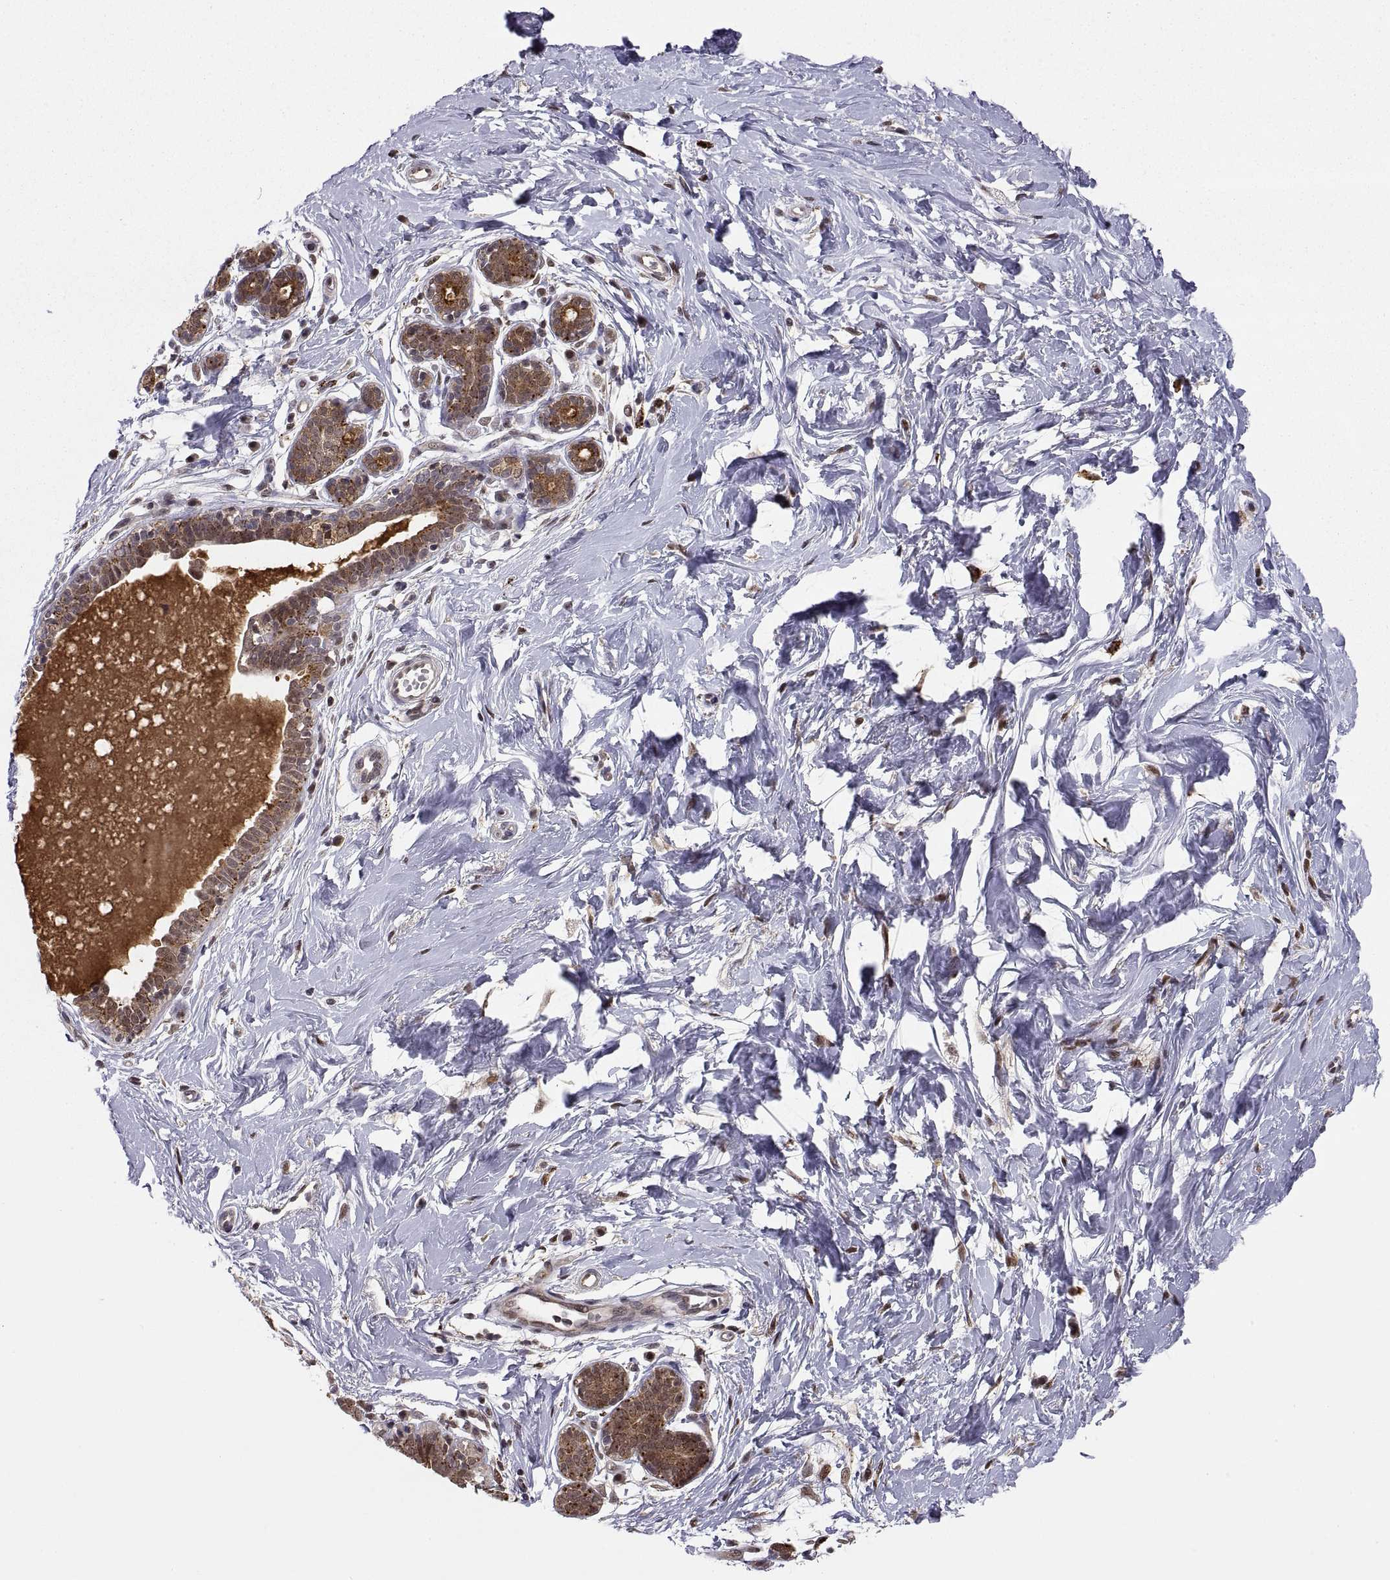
{"staining": {"intensity": "negative", "quantity": "none", "location": "none"}, "tissue": "breast", "cell_type": "Adipocytes", "image_type": "normal", "snomed": [{"axis": "morphology", "description": "Normal tissue, NOS"}, {"axis": "topography", "description": "Breast"}], "caption": "Immunohistochemistry (IHC) of normal breast exhibits no expression in adipocytes.", "gene": "PSMC2", "patient": {"sex": "female", "age": 37}}